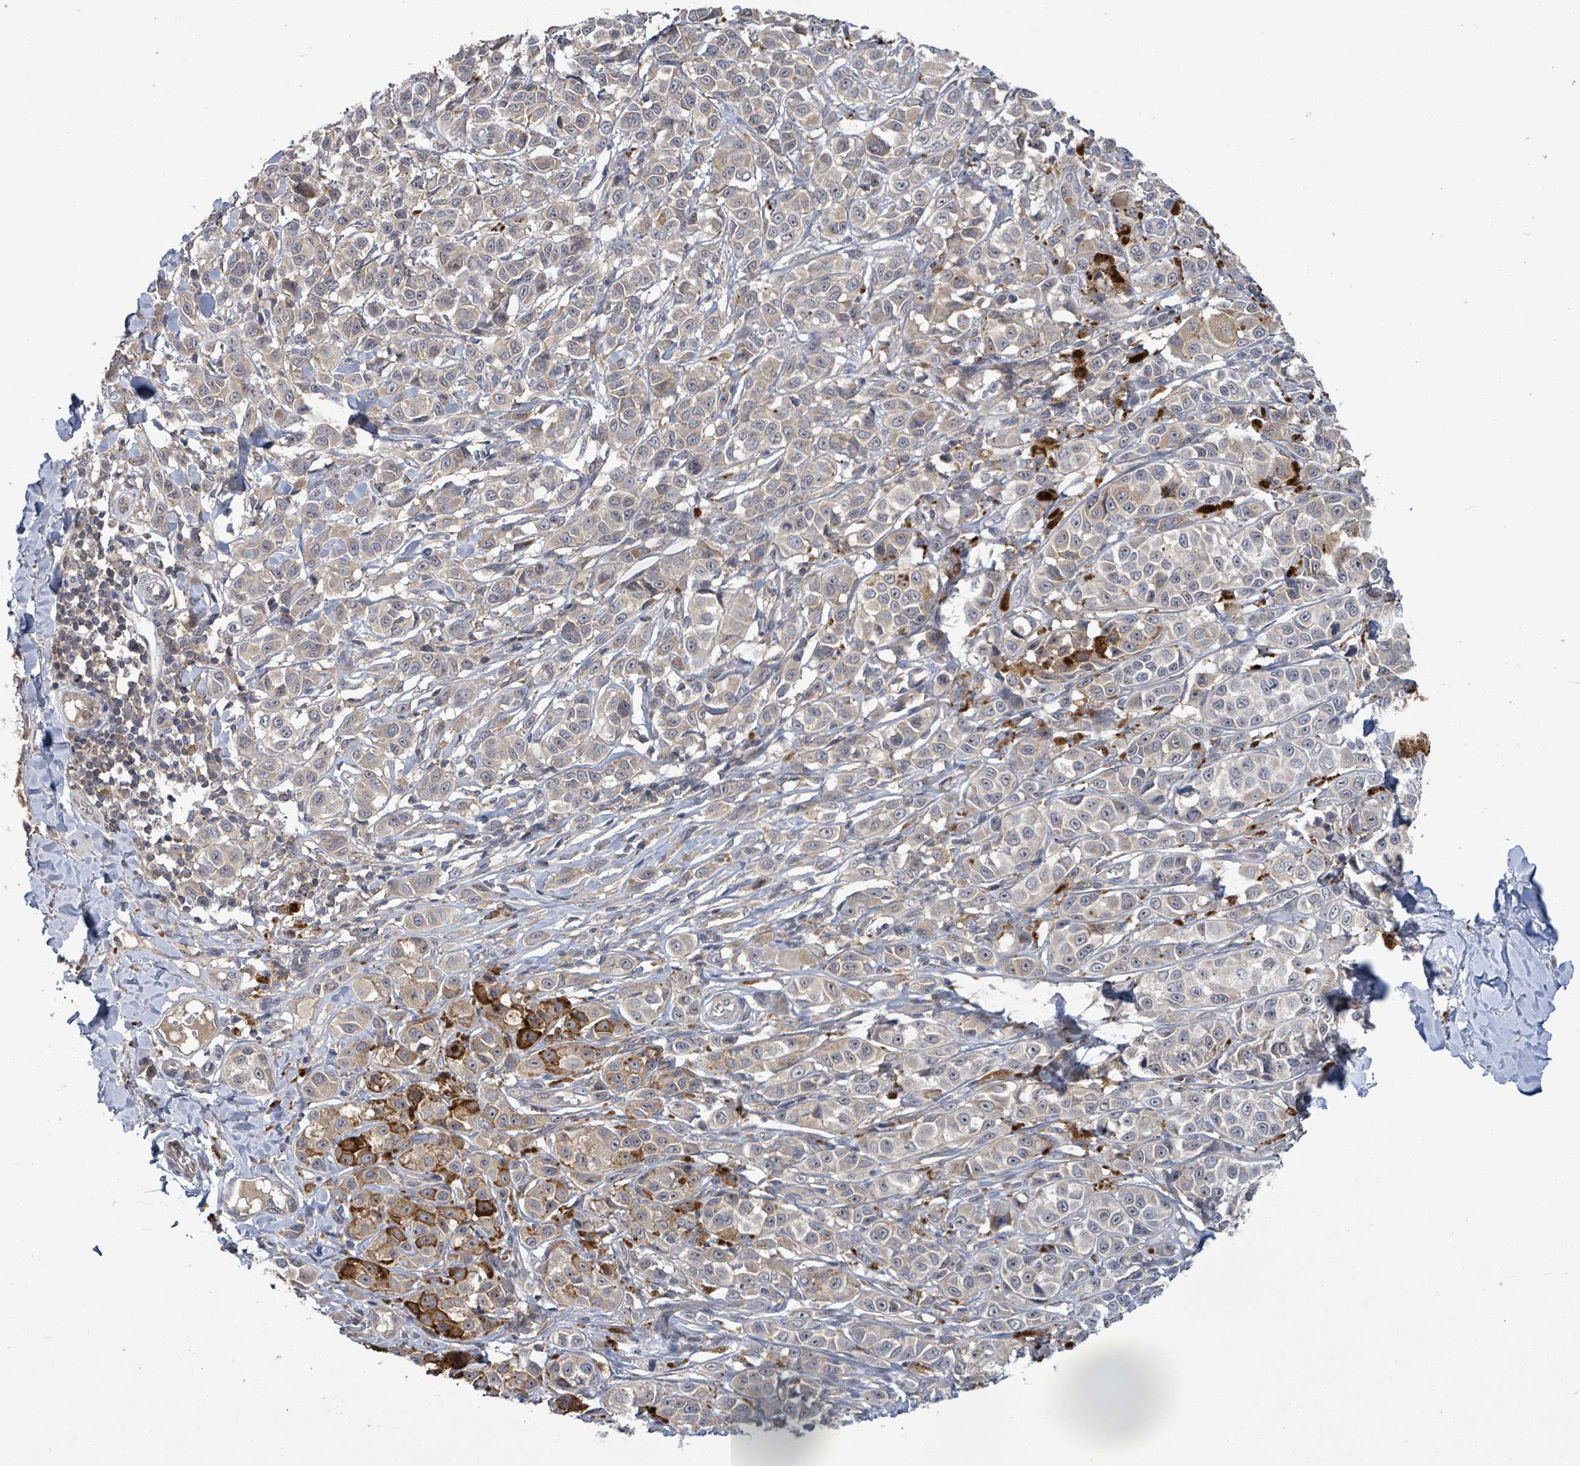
{"staining": {"intensity": "moderate", "quantity": "<25%", "location": "cytoplasmic/membranous"}, "tissue": "melanoma", "cell_type": "Tumor cells", "image_type": "cancer", "snomed": [{"axis": "morphology", "description": "Malignant melanoma, NOS"}, {"axis": "topography", "description": "Skin"}], "caption": "Malignant melanoma stained for a protein demonstrates moderate cytoplasmic/membranous positivity in tumor cells.", "gene": "SERPINE3", "patient": {"sex": "male", "age": 39}}